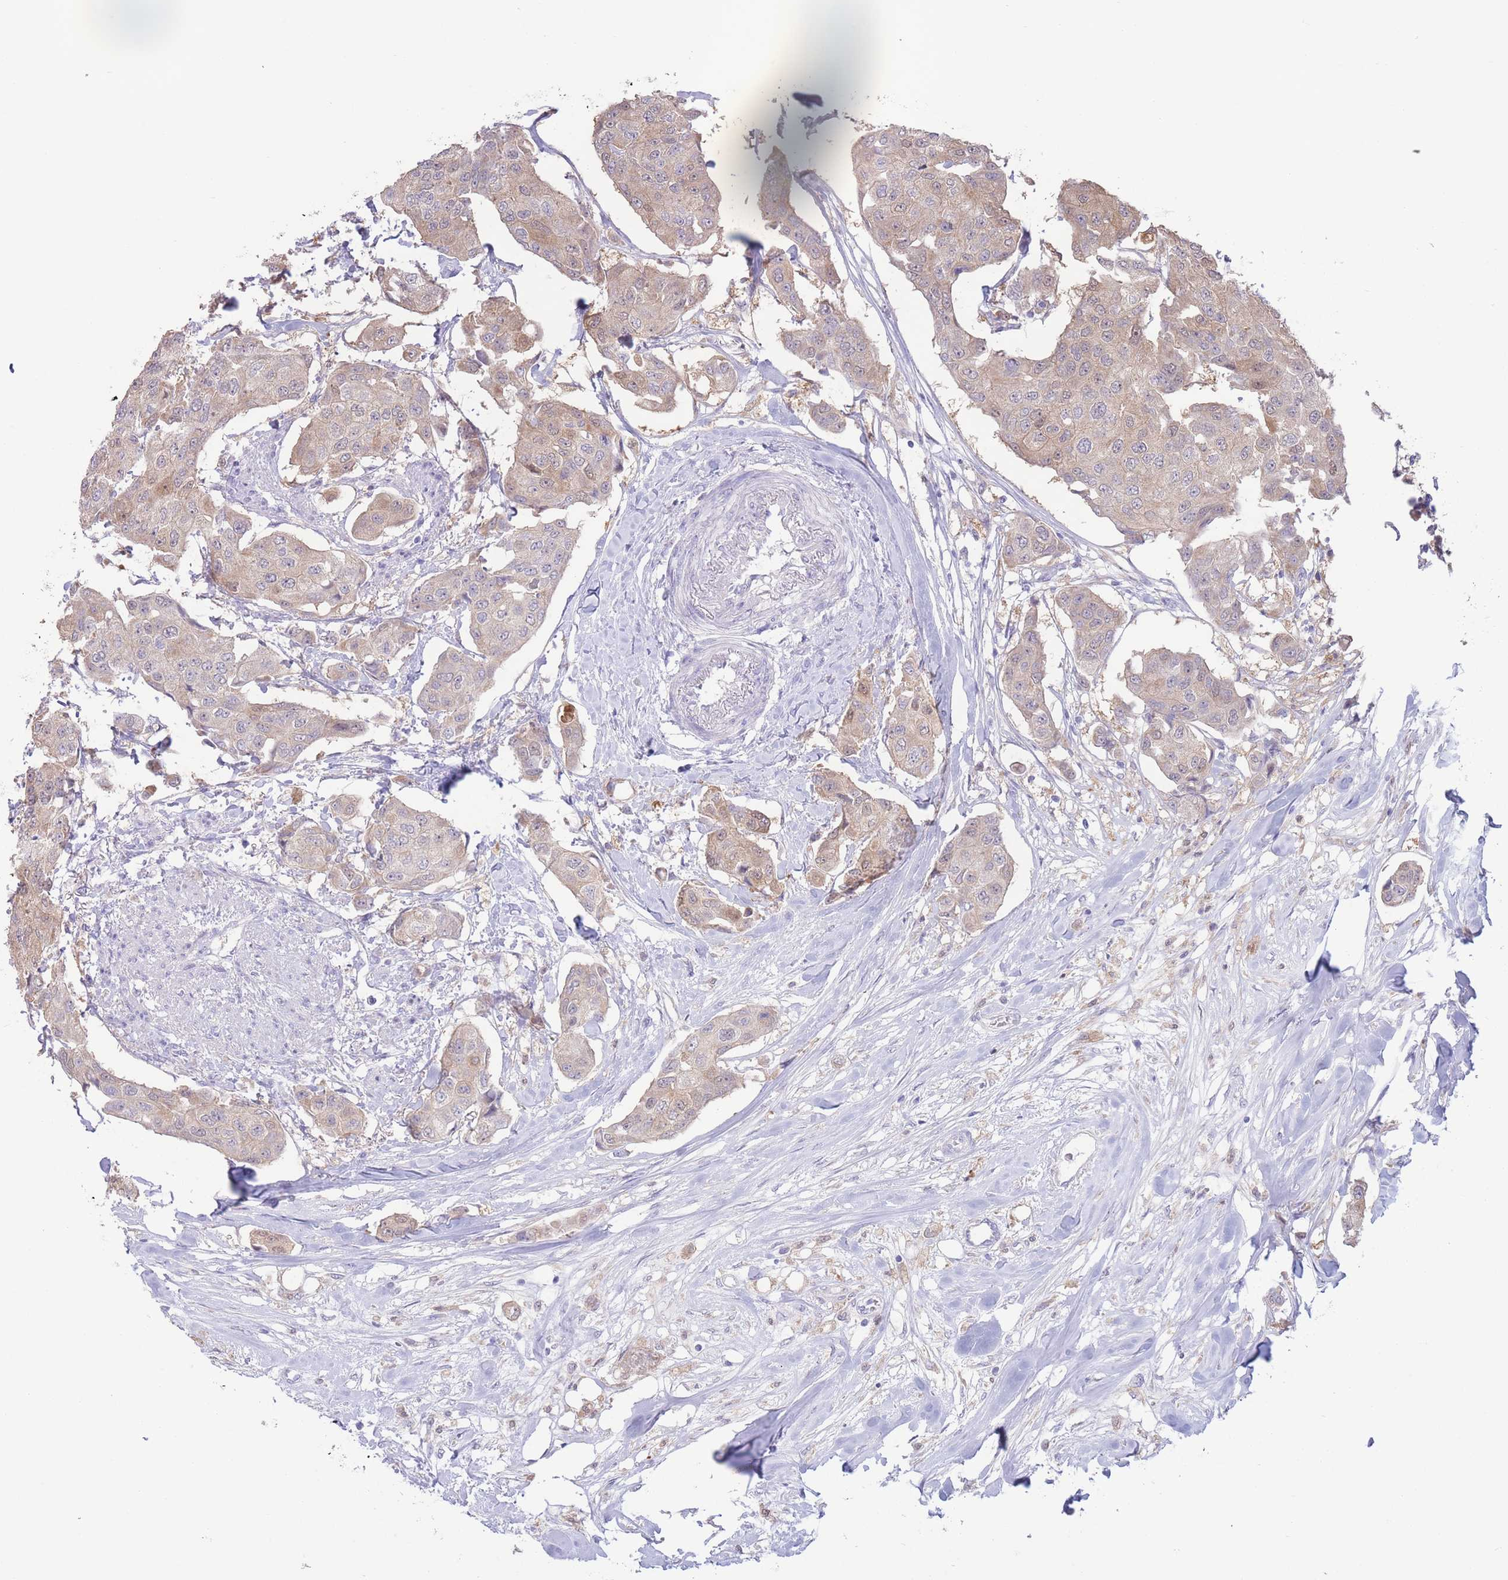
{"staining": {"intensity": "moderate", "quantity": ">75%", "location": "cytoplasmic/membranous,nuclear"}, "tissue": "breast cancer", "cell_type": "Tumor cells", "image_type": "cancer", "snomed": [{"axis": "morphology", "description": "Duct carcinoma"}, {"axis": "topography", "description": "Breast"}, {"axis": "topography", "description": "Lymph node"}], "caption": "Immunohistochemical staining of breast infiltrating ductal carcinoma displays medium levels of moderate cytoplasmic/membranous and nuclear protein positivity in approximately >75% of tumor cells.", "gene": "FAH", "patient": {"sex": "female", "age": 80}}